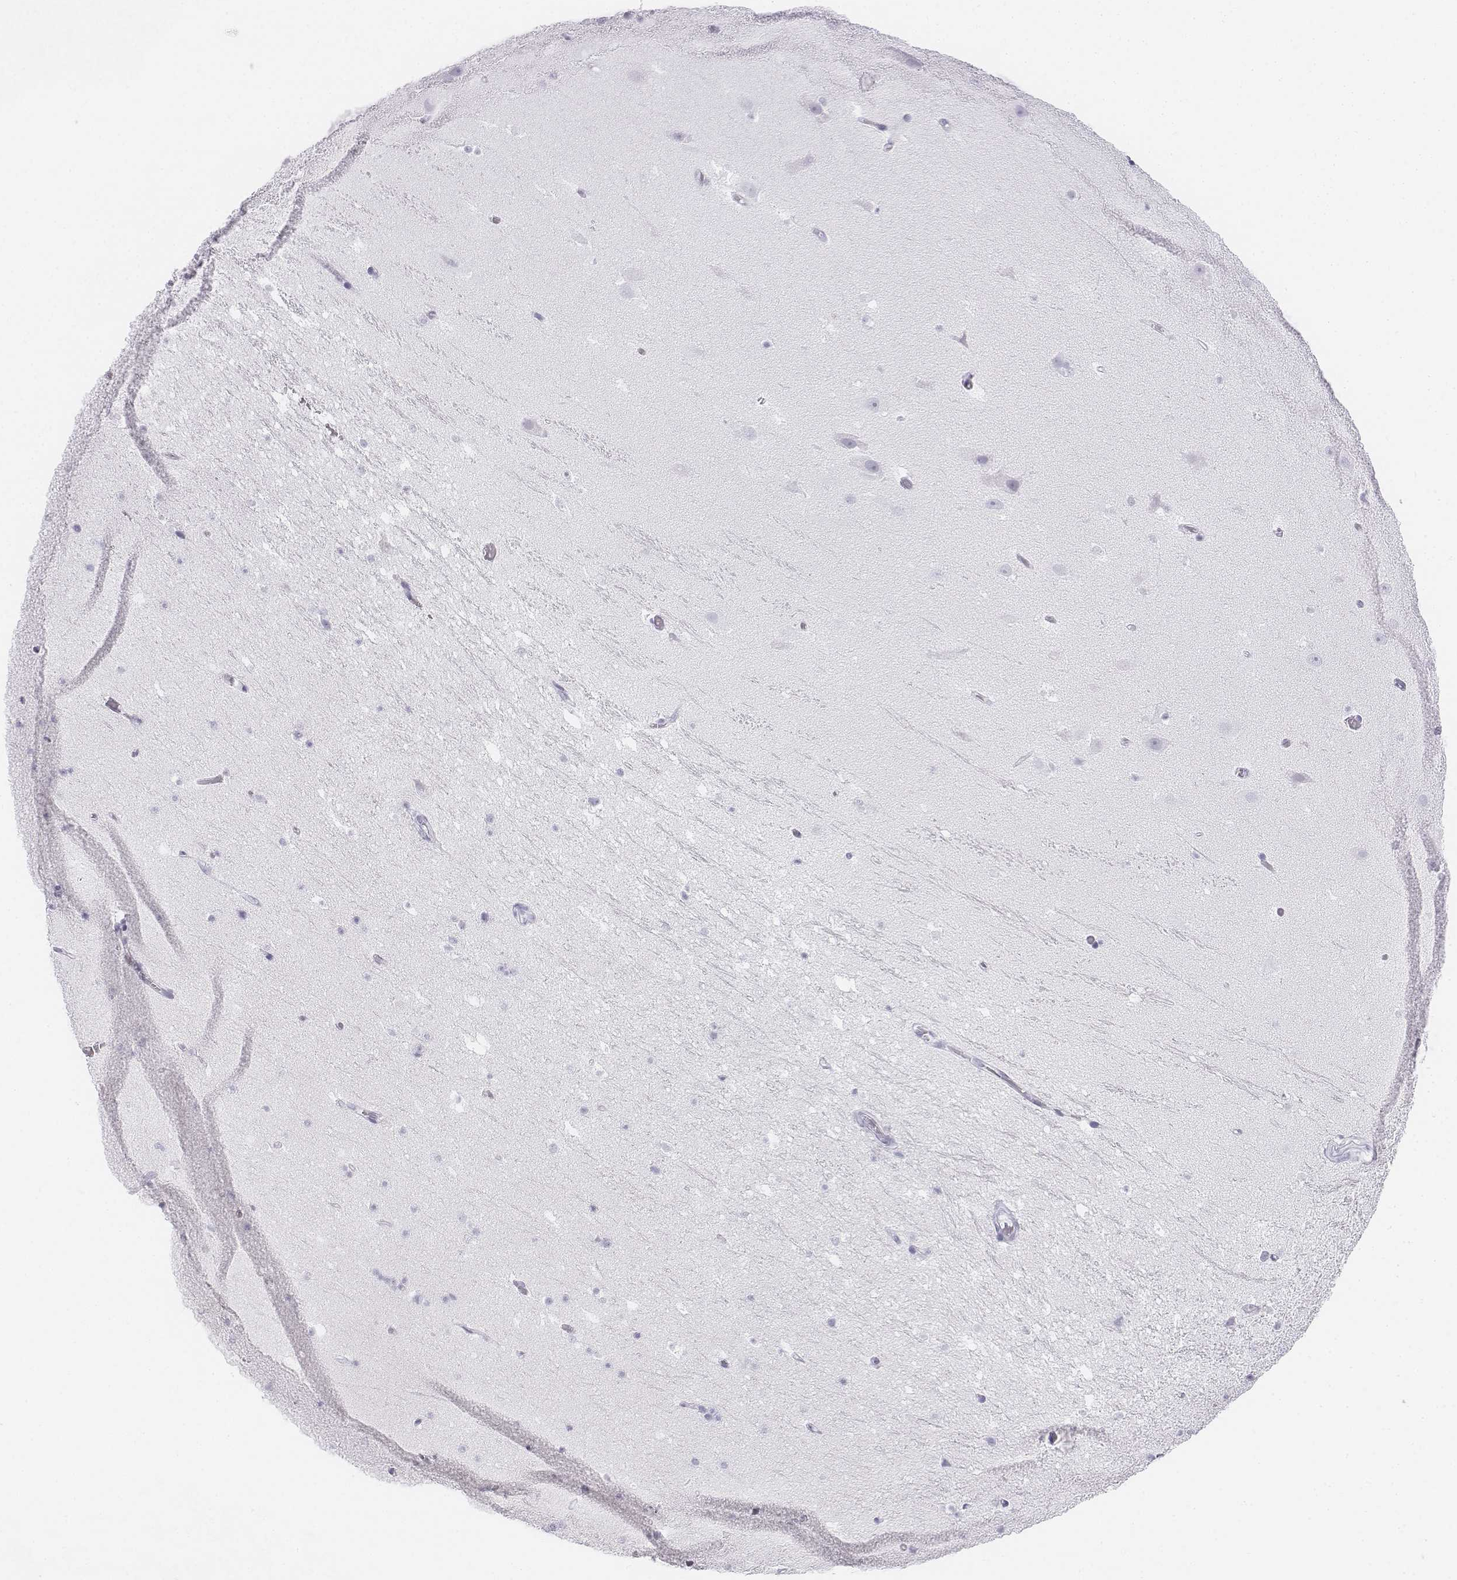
{"staining": {"intensity": "negative", "quantity": "none", "location": "none"}, "tissue": "hippocampus", "cell_type": "Glial cells", "image_type": "normal", "snomed": [{"axis": "morphology", "description": "Normal tissue, NOS"}, {"axis": "topography", "description": "Hippocampus"}], "caption": "Immunohistochemistry micrograph of unremarkable human hippocampus stained for a protein (brown), which exhibits no positivity in glial cells.", "gene": "UCN2", "patient": {"sex": "male", "age": 26}}